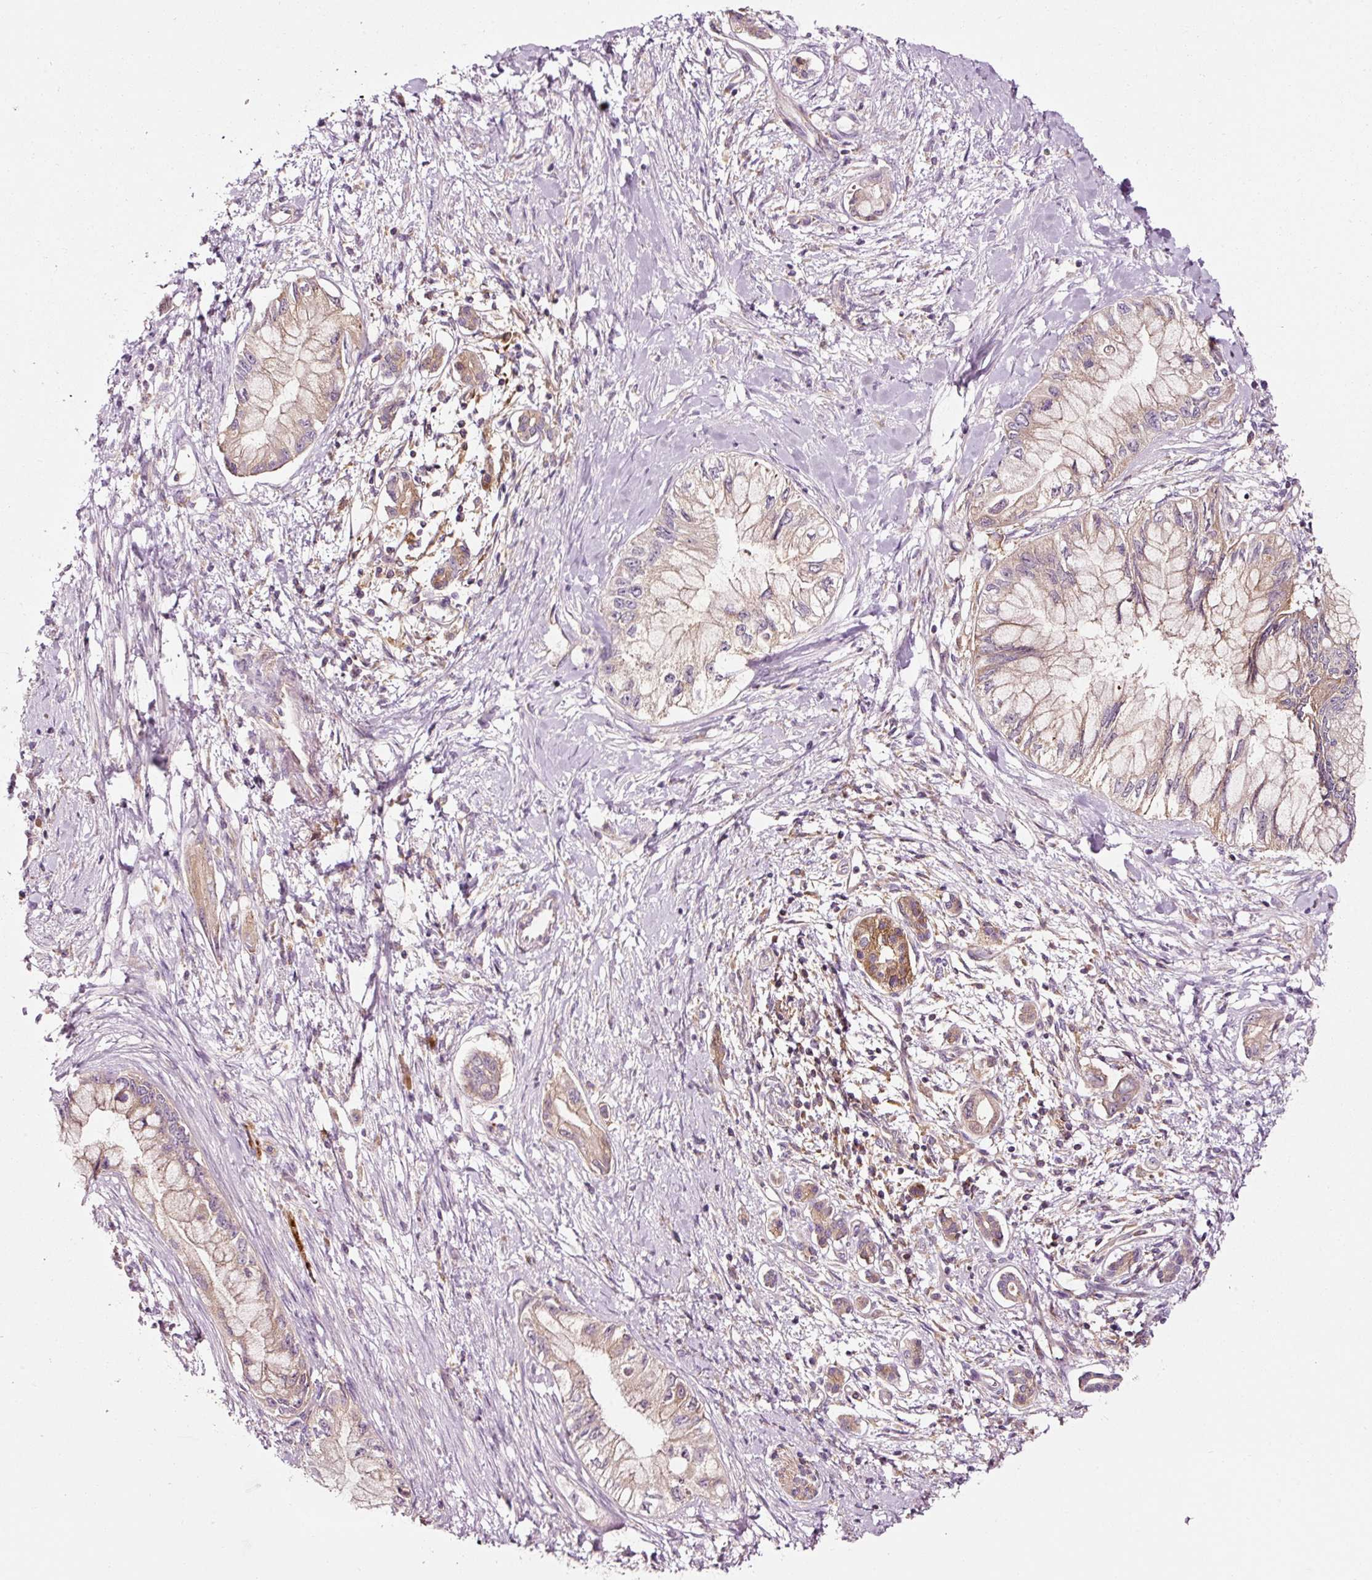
{"staining": {"intensity": "weak", "quantity": "25%-75%", "location": "cytoplasmic/membranous"}, "tissue": "pancreatic cancer", "cell_type": "Tumor cells", "image_type": "cancer", "snomed": [{"axis": "morphology", "description": "Adenocarcinoma, NOS"}, {"axis": "topography", "description": "Pancreas"}], "caption": "Immunohistochemistry (DAB (3,3'-diaminobenzidine)) staining of pancreatic cancer exhibits weak cytoplasmic/membranous protein expression in approximately 25%-75% of tumor cells. (Stains: DAB in brown, nuclei in blue, Microscopy: brightfield microscopy at high magnification).", "gene": "NAPA", "patient": {"sex": "male", "age": 48}}